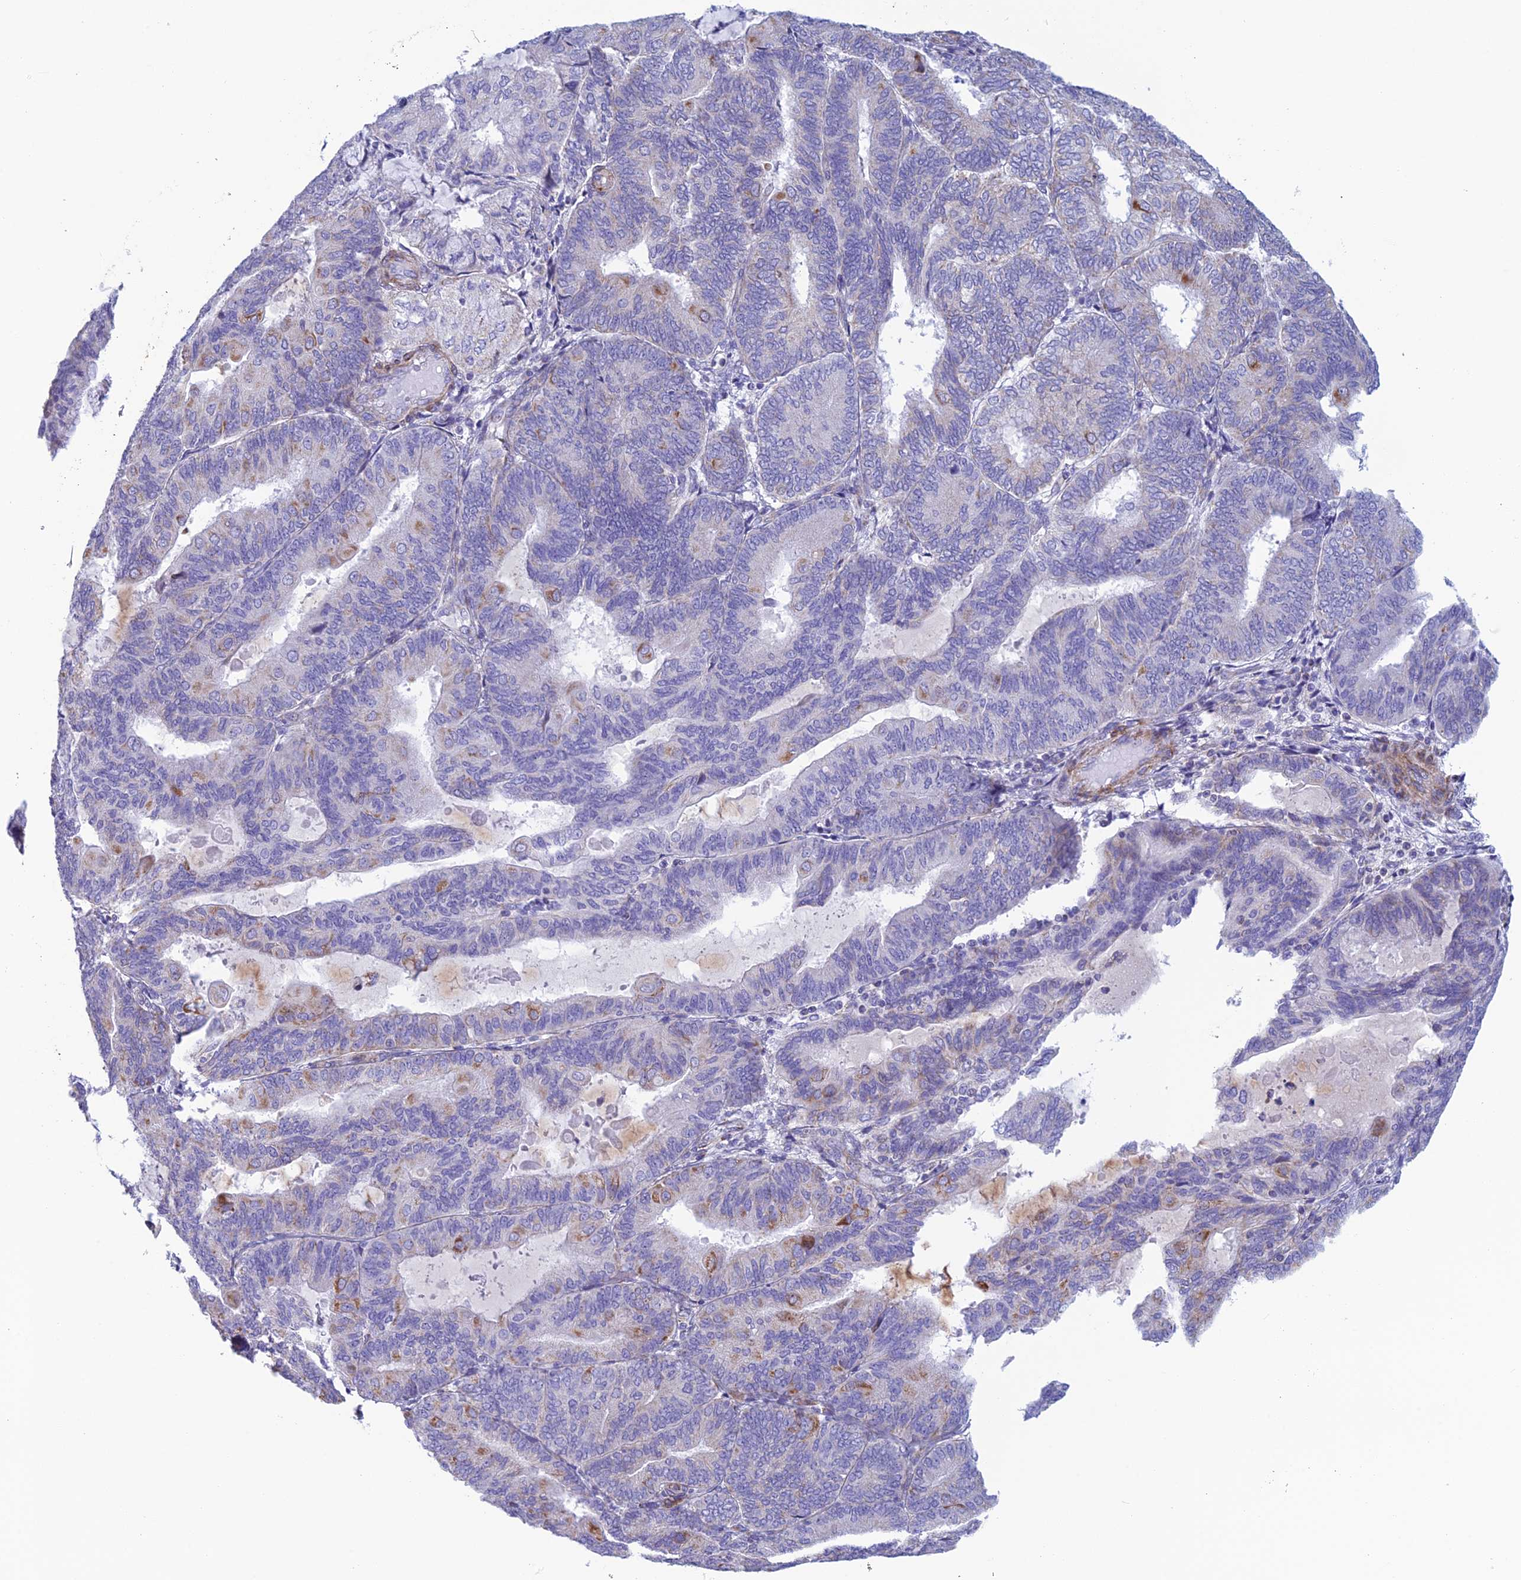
{"staining": {"intensity": "weak", "quantity": "<25%", "location": "cytoplasmic/membranous"}, "tissue": "endometrial cancer", "cell_type": "Tumor cells", "image_type": "cancer", "snomed": [{"axis": "morphology", "description": "Adenocarcinoma, NOS"}, {"axis": "topography", "description": "Endometrium"}], "caption": "Photomicrograph shows no protein staining in tumor cells of endometrial cancer tissue.", "gene": "POMGNT1", "patient": {"sex": "female", "age": 81}}